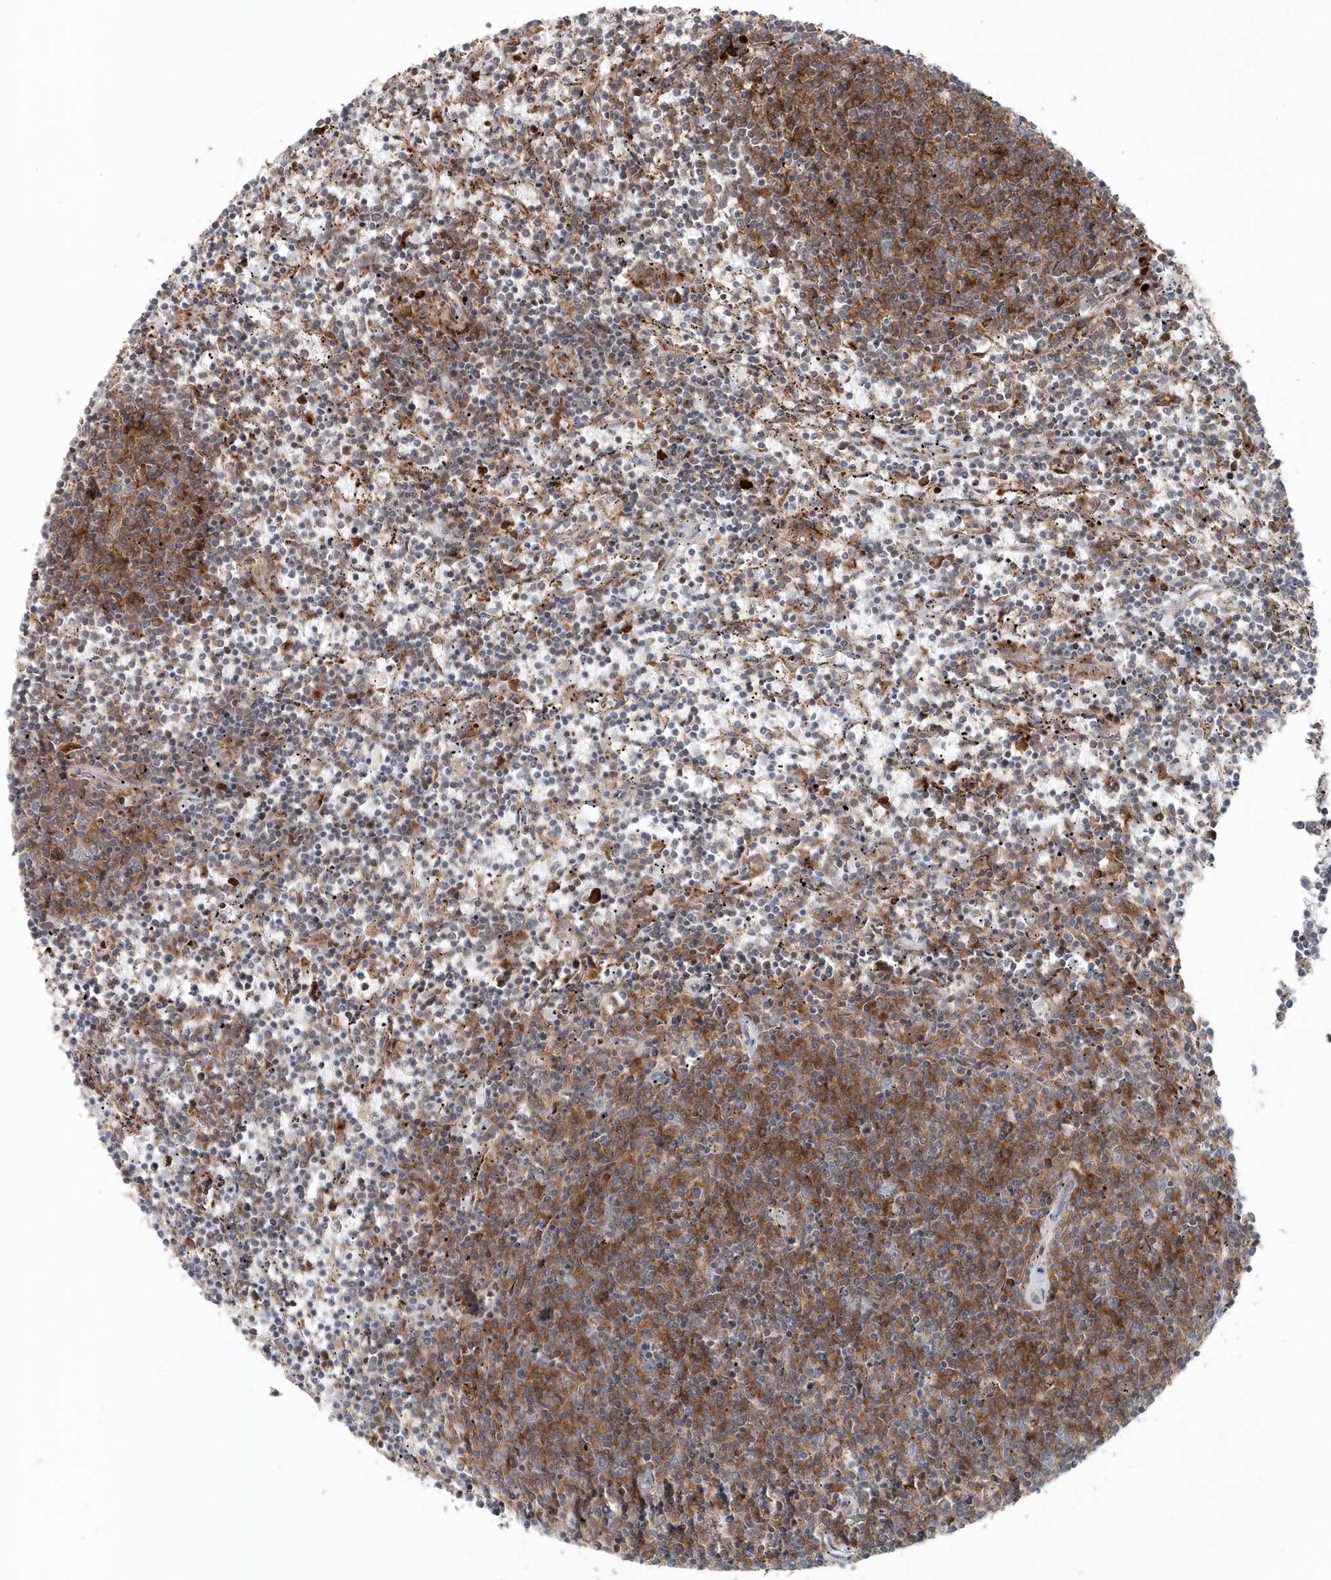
{"staining": {"intensity": "moderate", "quantity": "25%-75%", "location": "cytoplasmic/membranous"}, "tissue": "lymphoma", "cell_type": "Tumor cells", "image_type": "cancer", "snomed": [{"axis": "morphology", "description": "Malignant lymphoma, non-Hodgkin's type, Low grade"}, {"axis": "topography", "description": "Spleen"}], "caption": "Protein expression analysis of human lymphoma reveals moderate cytoplasmic/membranous staining in approximately 25%-75% of tumor cells.", "gene": "MMUT", "patient": {"sex": "female", "age": 50}}